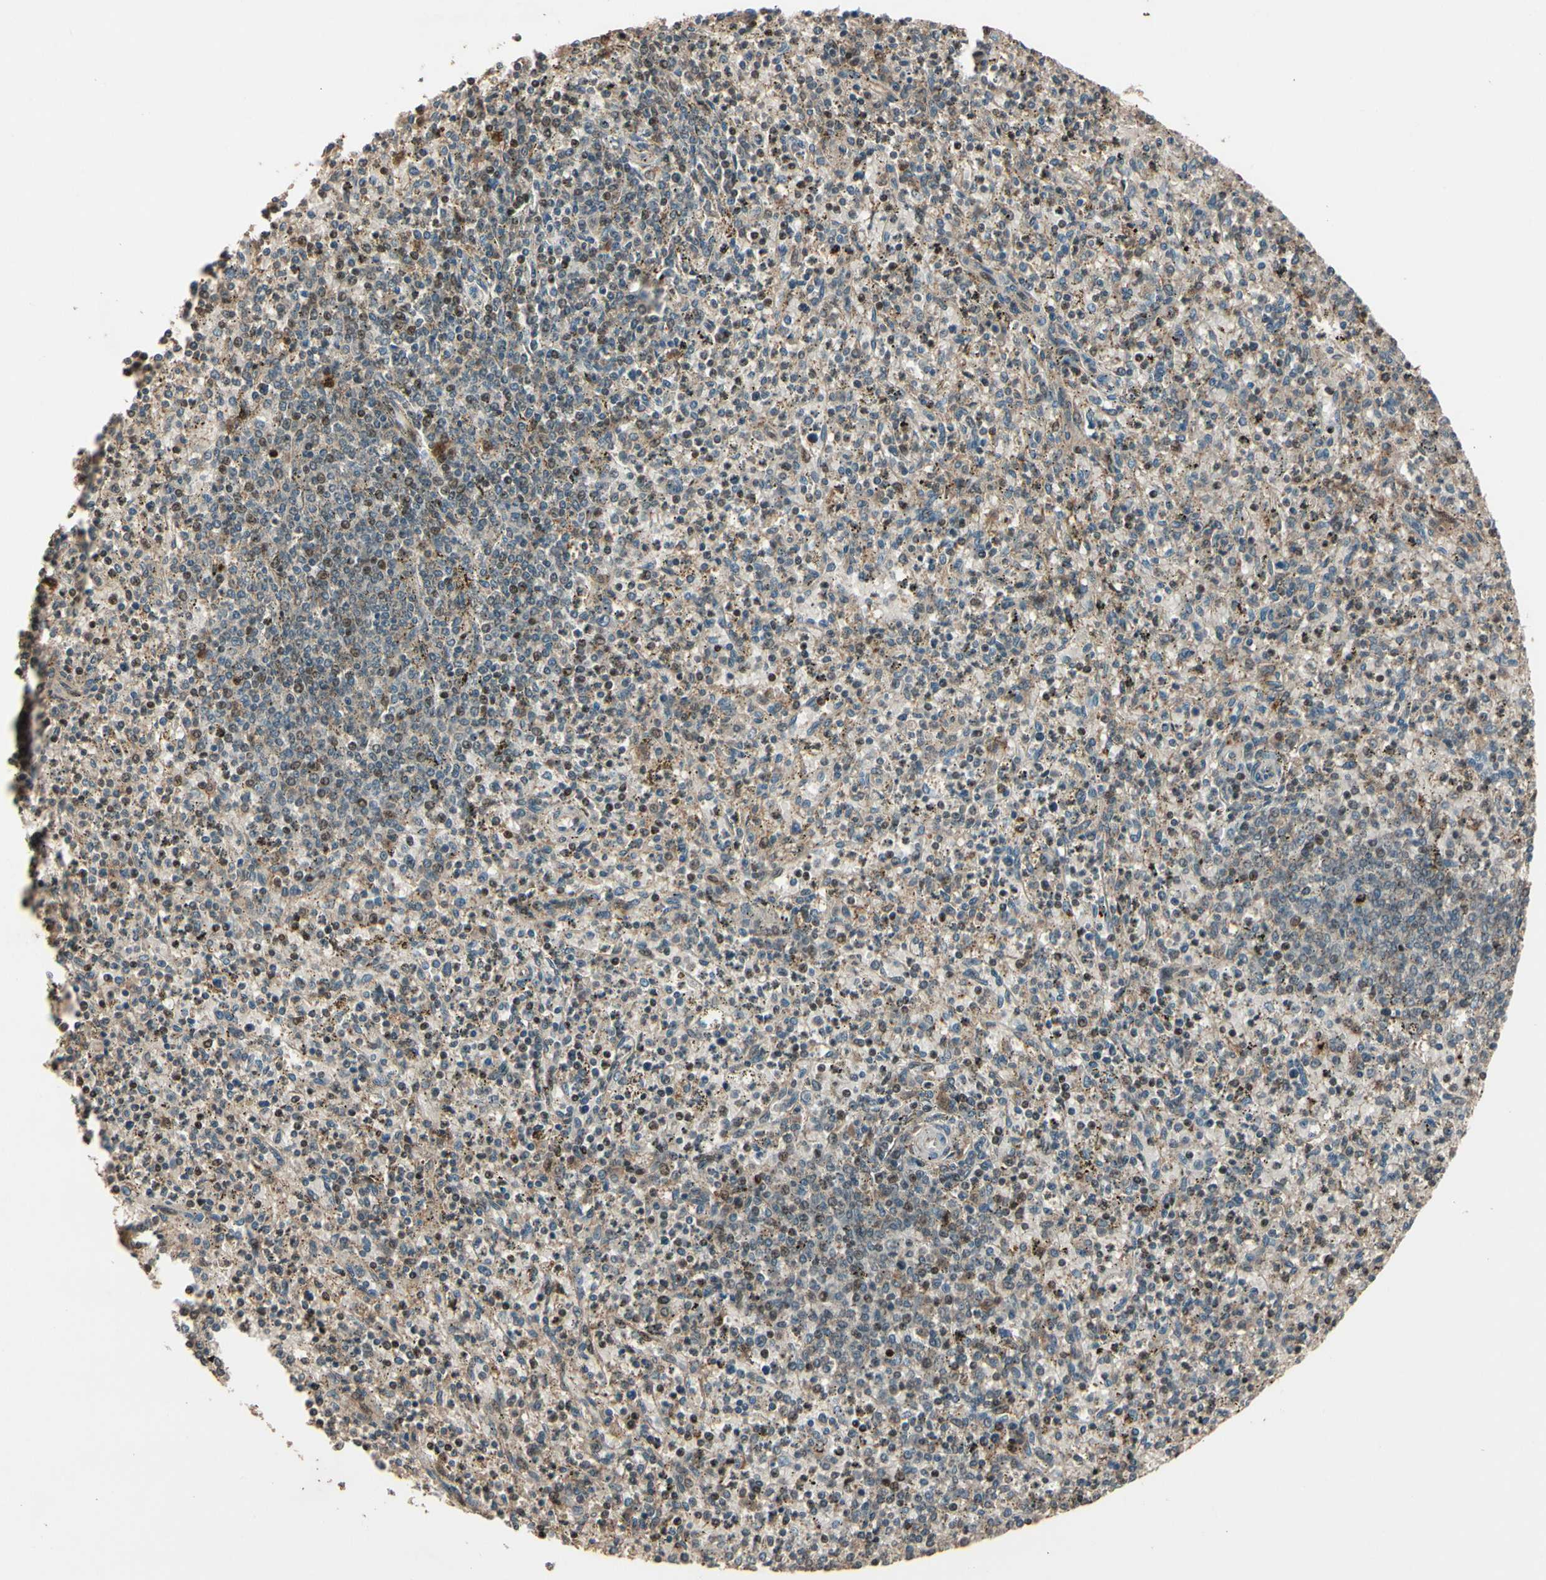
{"staining": {"intensity": "moderate", "quantity": "25%-75%", "location": "cytoplasmic/membranous"}, "tissue": "spleen", "cell_type": "Cells in red pulp", "image_type": "normal", "snomed": [{"axis": "morphology", "description": "Normal tissue, NOS"}, {"axis": "topography", "description": "Spleen"}], "caption": "IHC of unremarkable human spleen displays medium levels of moderate cytoplasmic/membranous positivity in about 25%-75% of cells in red pulp.", "gene": "CSF1R", "patient": {"sex": "male", "age": 72}}